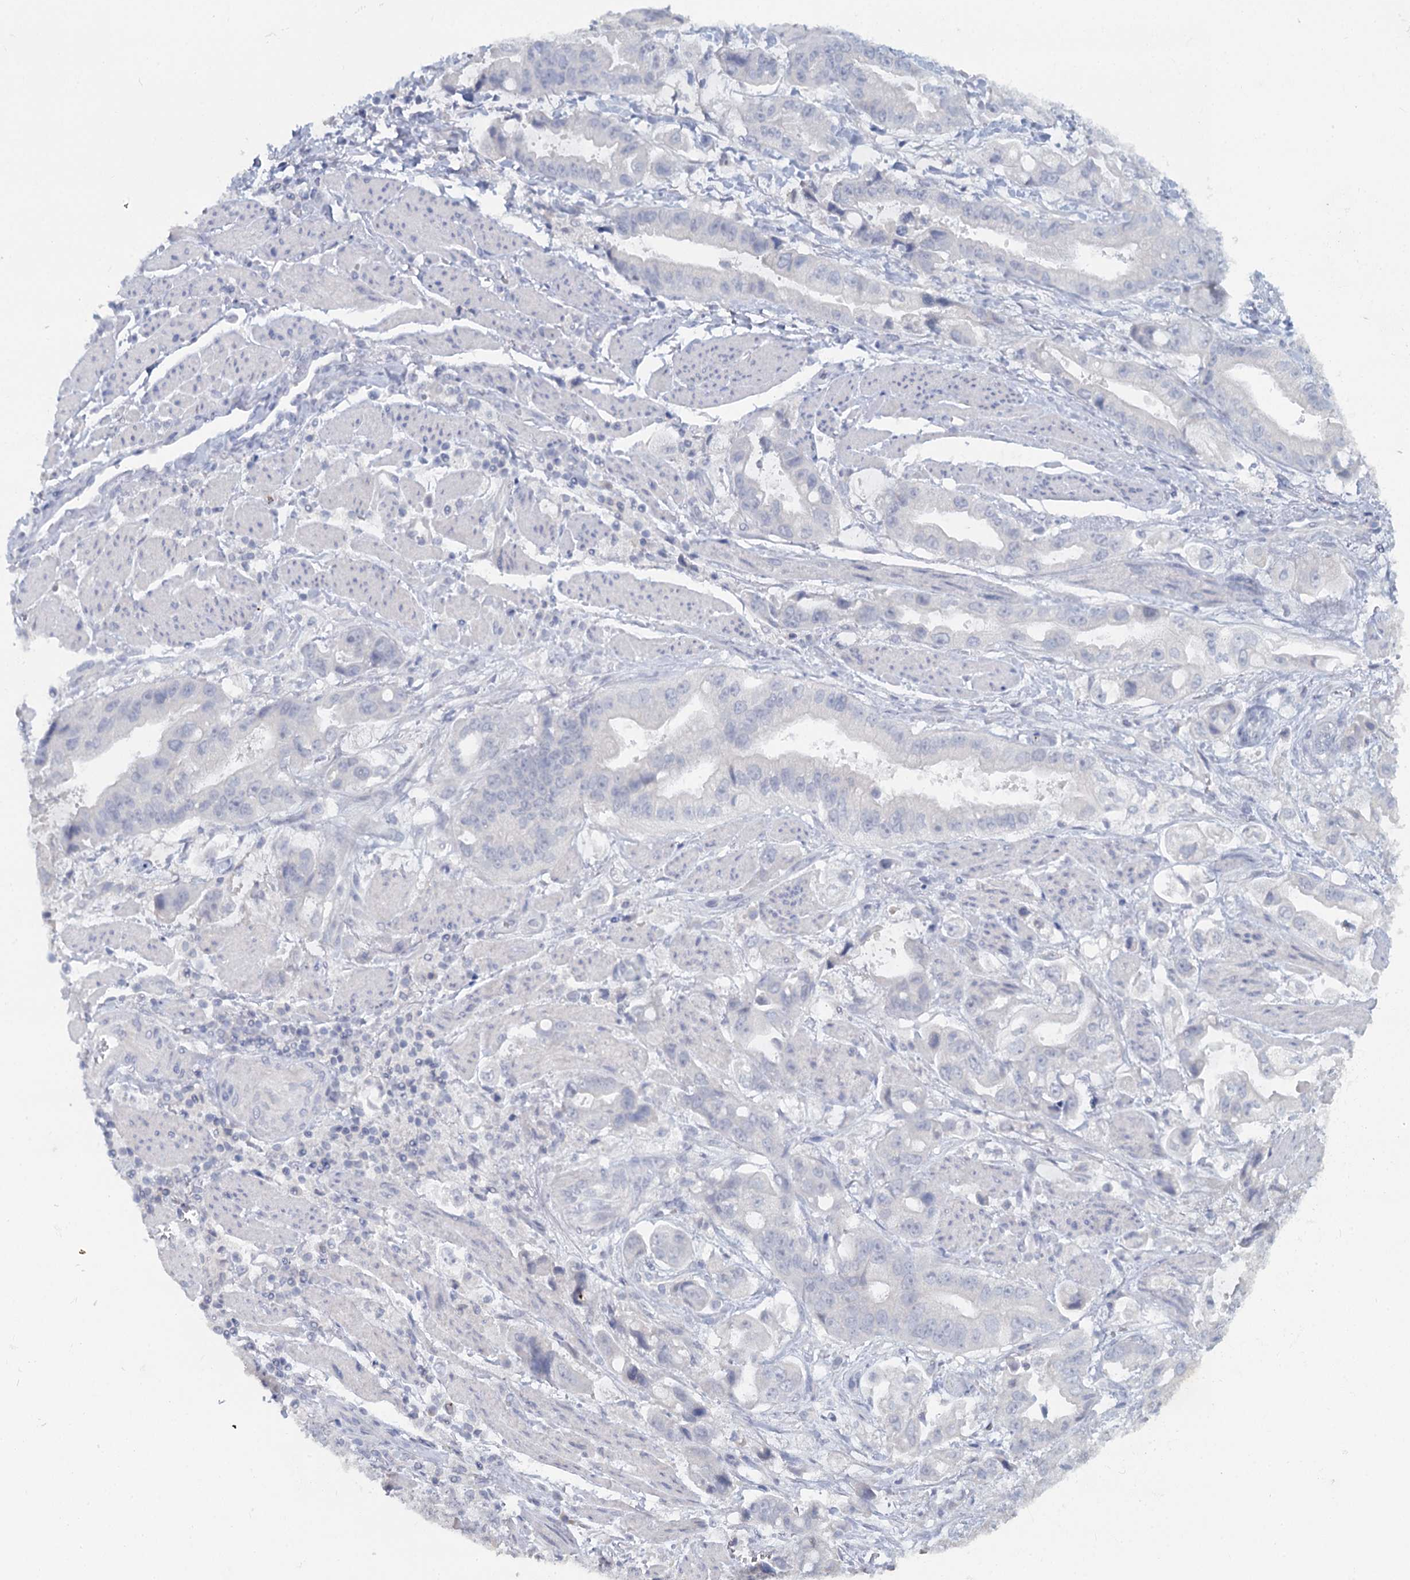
{"staining": {"intensity": "negative", "quantity": "none", "location": "none"}, "tissue": "stomach cancer", "cell_type": "Tumor cells", "image_type": "cancer", "snomed": [{"axis": "morphology", "description": "Adenocarcinoma, NOS"}, {"axis": "topography", "description": "Stomach"}], "caption": "The image reveals no significant positivity in tumor cells of stomach cancer. (Brightfield microscopy of DAB (3,3'-diaminobenzidine) immunohistochemistry (IHC) at high magnification).", "gene": "CHGA", "patient": {"sex": "male", "age": 62}}